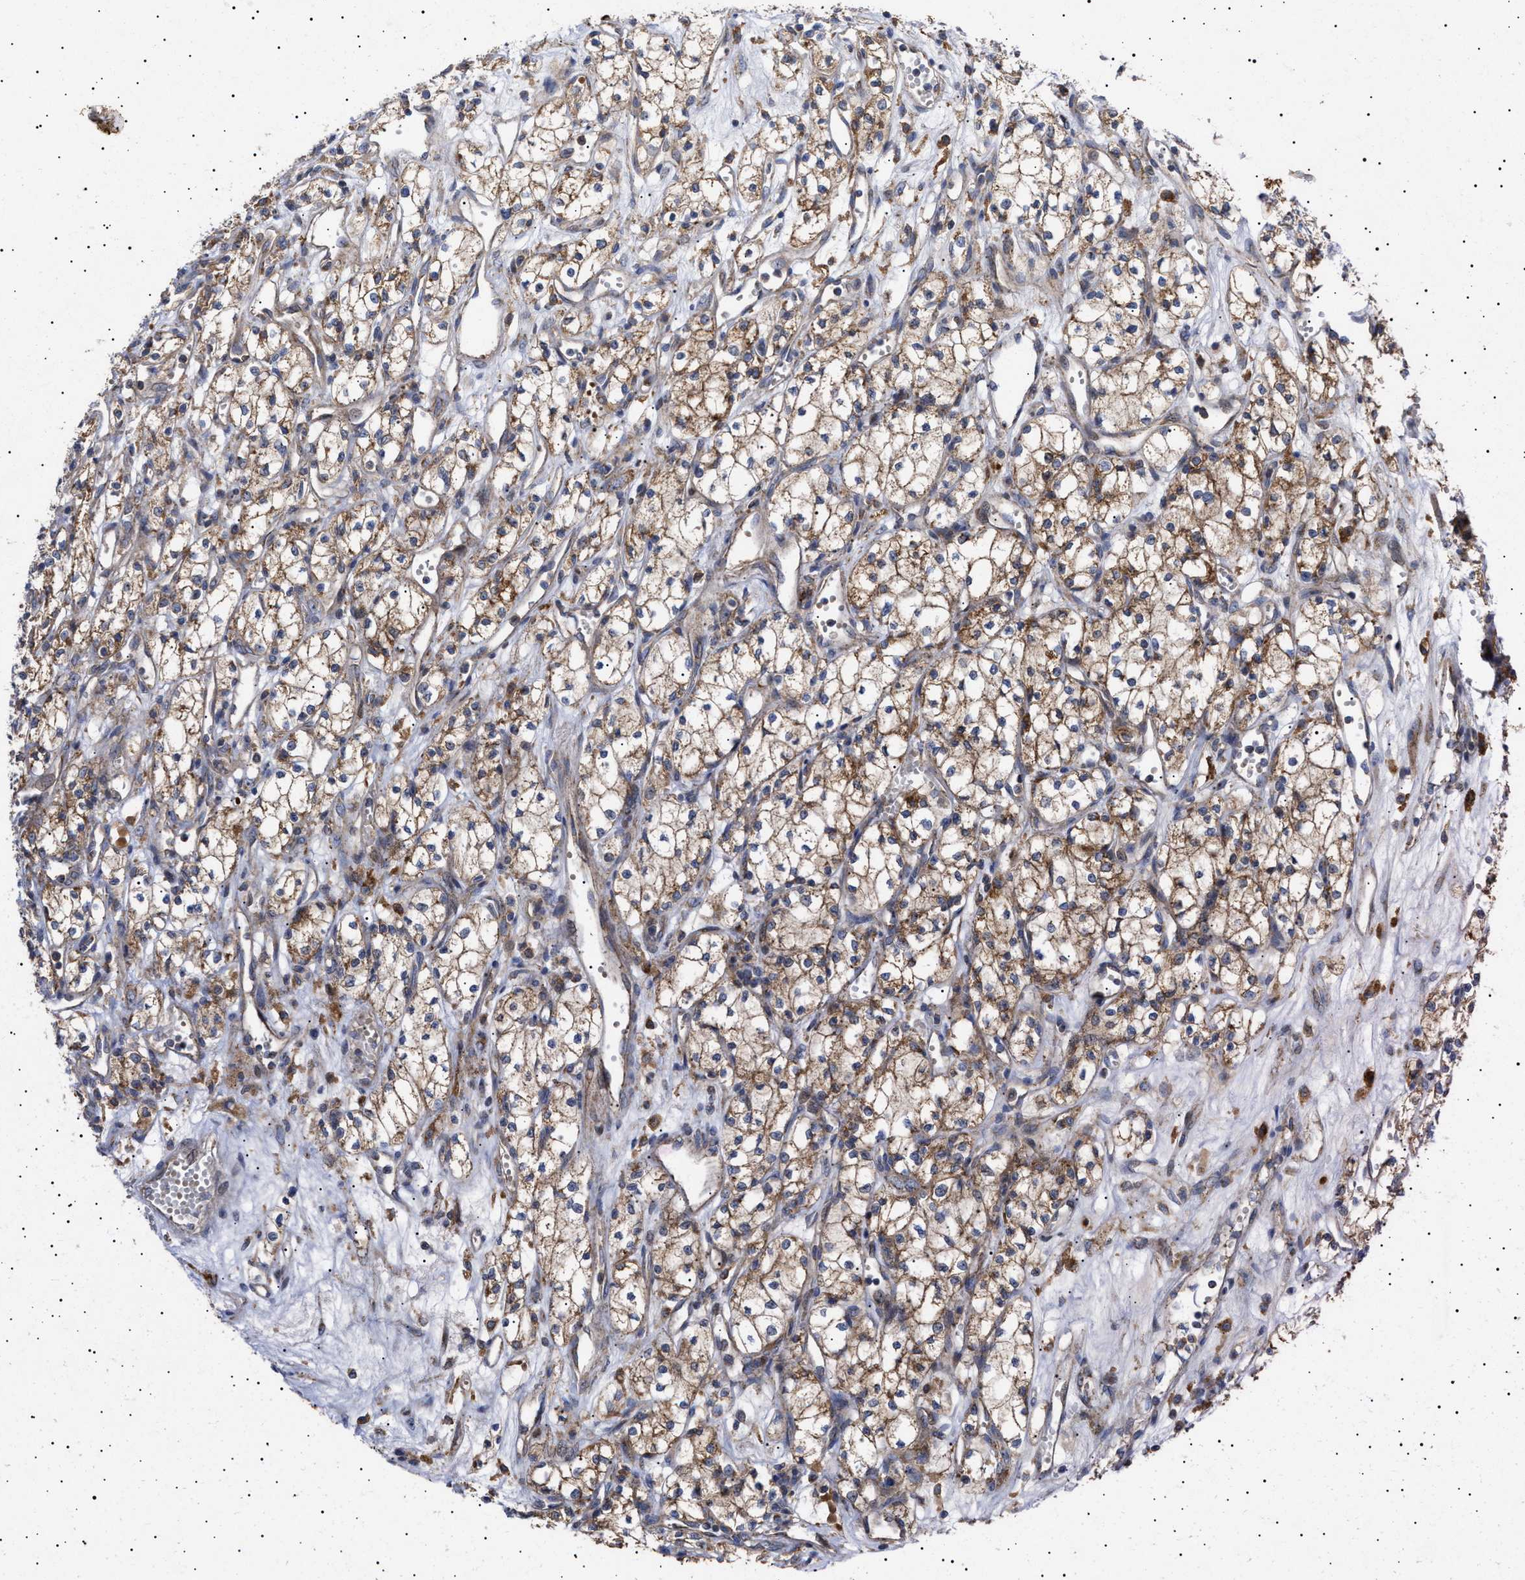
{"staining": {"intensity": "moderate", "quantity": ">75%", "location": "cytoplasmic/membranous"}, "tissue": "renal cancer", "cell_type": "Tumor cells", "image_type": "cancer", "snomed": [{"axis": "morphology", "description": "Adenocarcinoma, NOS"}, {"axis": "topography", "description": "Kidney"}], "caption": "Immunohistochemistry (IHC) image of renal adenocarcinoma stained for a protein (brown), which demonstrates medium levels of moderate cytoplasmic/membranous positivity in about >75% of tumor cells.", "gene": "MRPL10", "patient": {"sex": "male", "age": 59}}